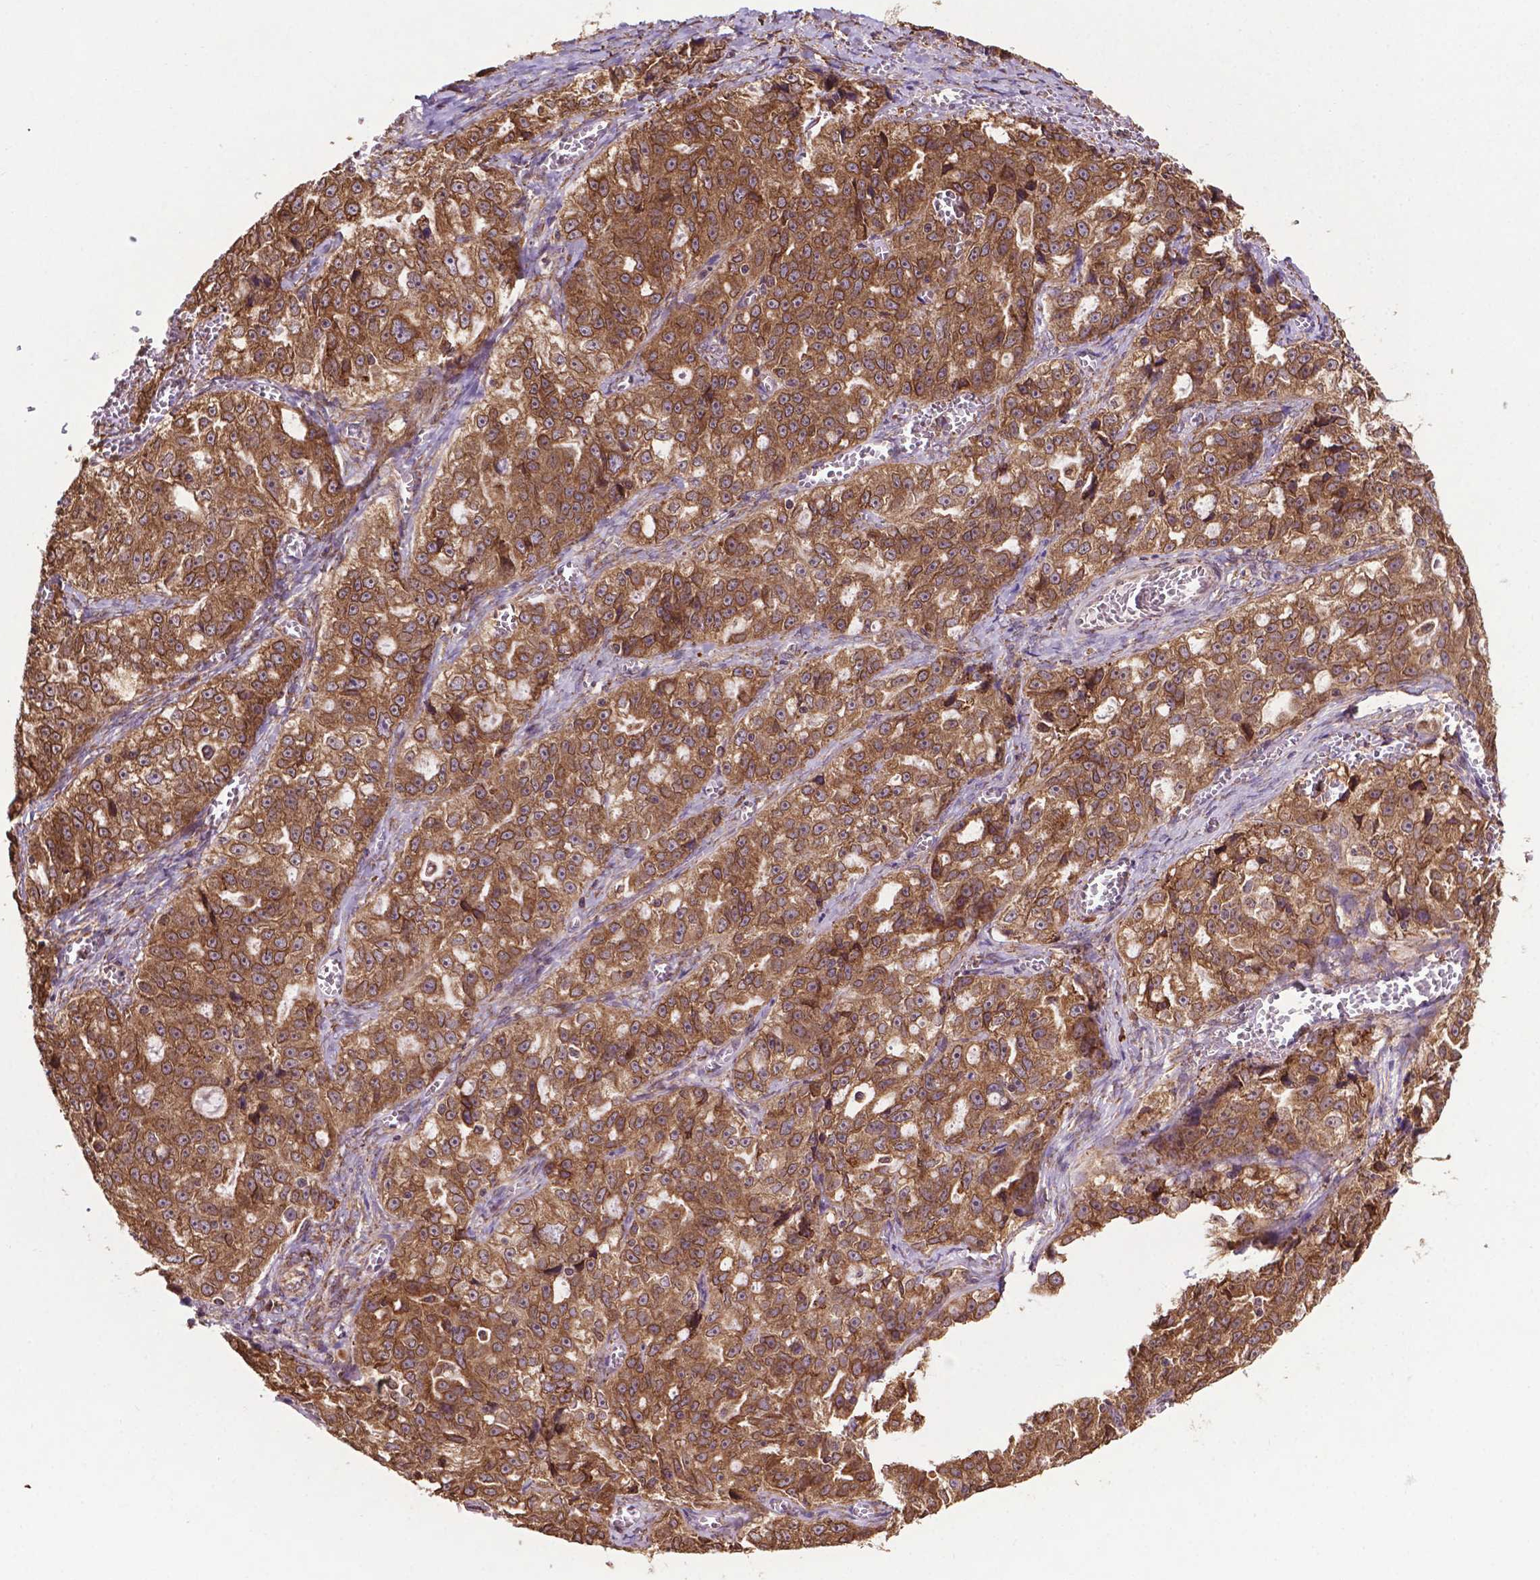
{"staining": {"intensity": "moderate", "quantity": ">75%", "location": "cytoplasmic/membranous,nuclear"}, "tissue": "ovarian cancer", "cell_type": "Tumor cells", "image_type": "cancer", "snomed": [{"axis": "morphology", "description": "Cystadenocarcinoma, serous, NOS"}, {"axis": "topography", "description": "Ovary"}], "caption": "Moderate cytoplasmic/membranous and nuclear expression is seen in approximately >75% of tumor cells in ovarian cancer. (DAB IHC, brown staining for protein, blue staining for nuclei).", "gene": "GANAB", "patient": {"sex": "female", "age": 51}}